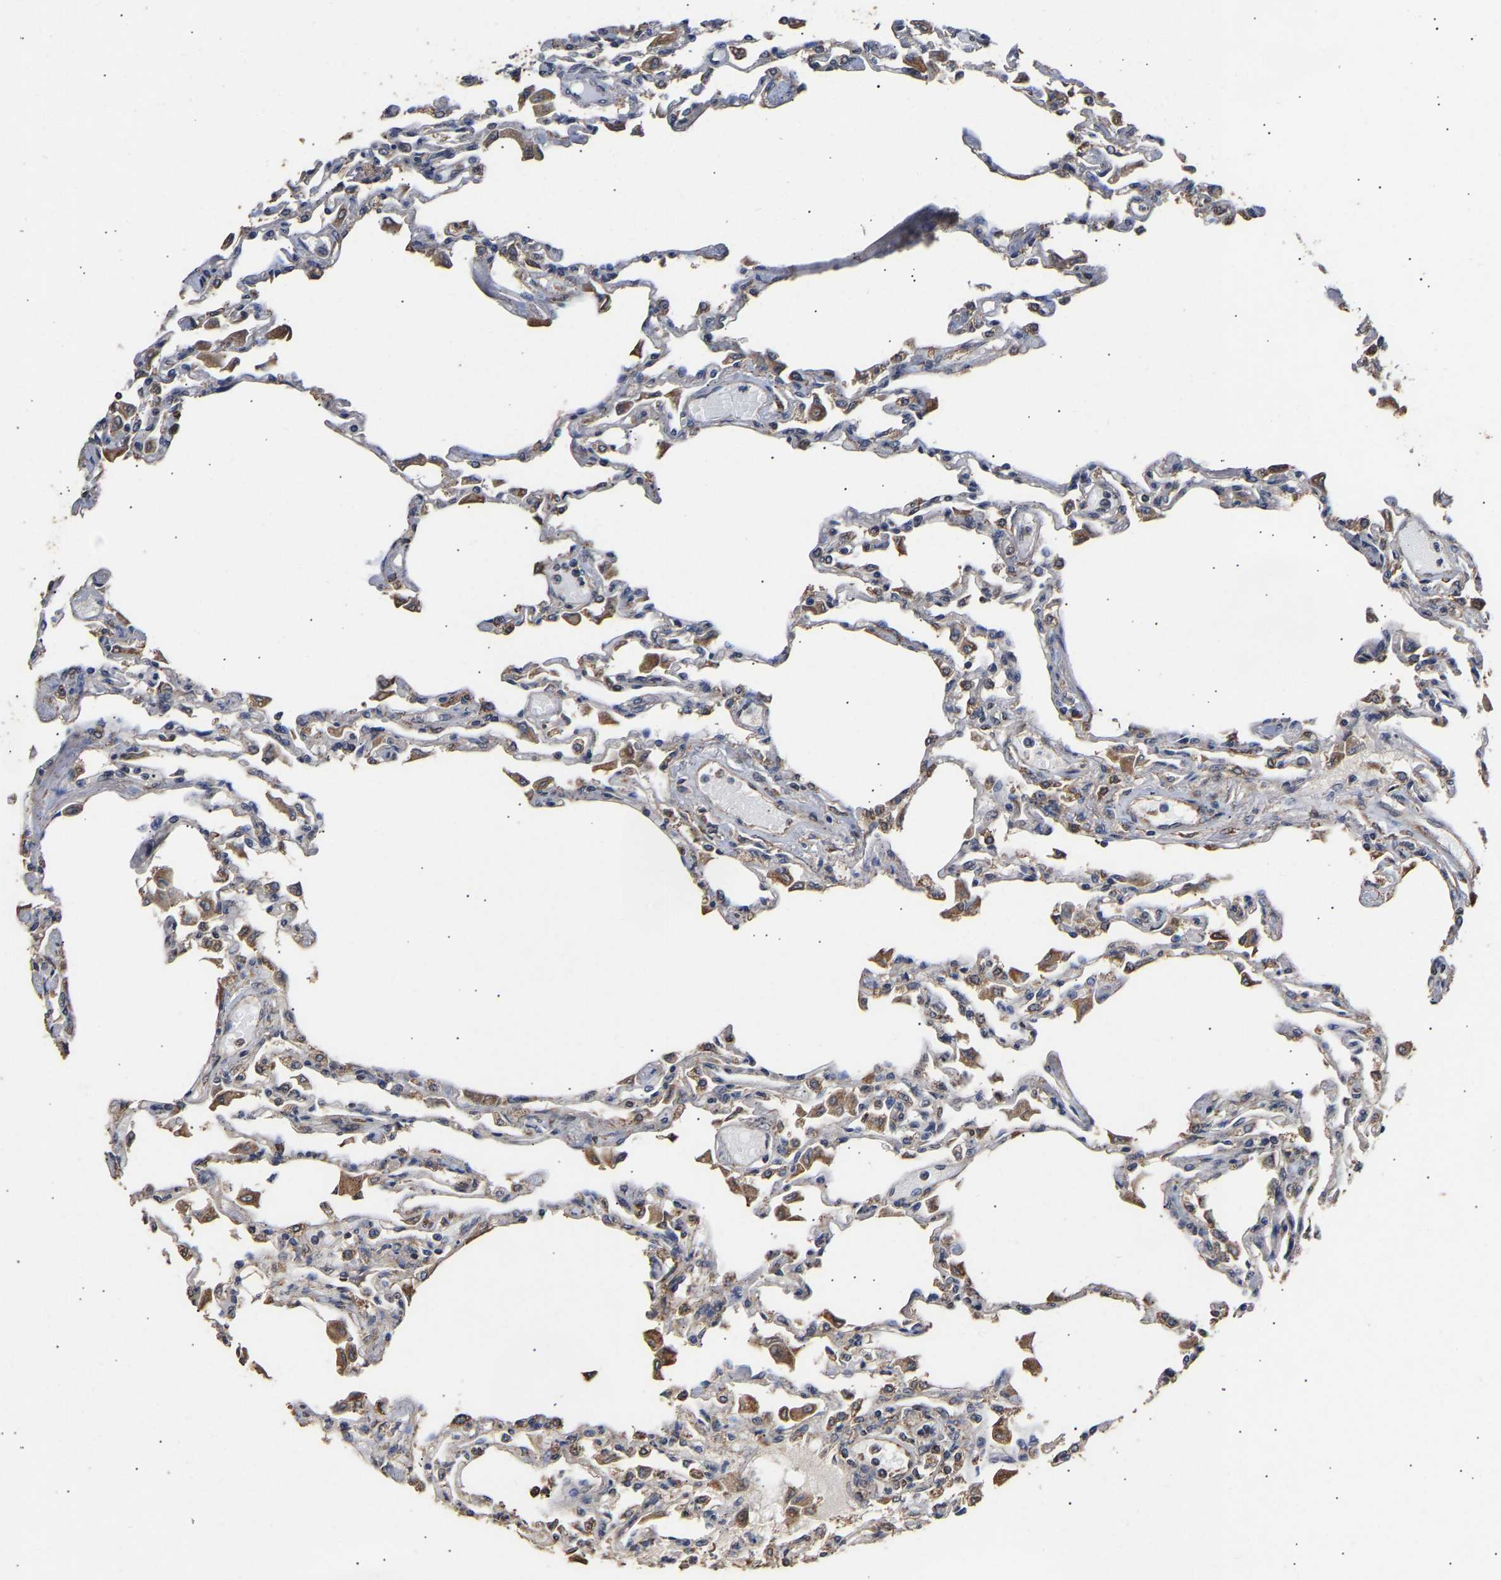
{"staining": {"intensity": "moderate", "quantity": "<25%", "location": "cytoplasmic/membranous"}, "tissue": "lung", "cell_type": "Alveolar cells", "image_type": "normal", "snomed": [{"axis": "morphology", "description": "Normal tissue, NOS"}, {"axis": "topography", "description": "Bronchus"}, {"axis": "topography", "description": "Lung"}], "caption": "Protein analysis of unremarkable lung displays moderate cytoplasmic/membranous staining in about <25% of alveolar cells.", "gene": "ZNF26", "patient": {"sex": "female", "age": 49}}